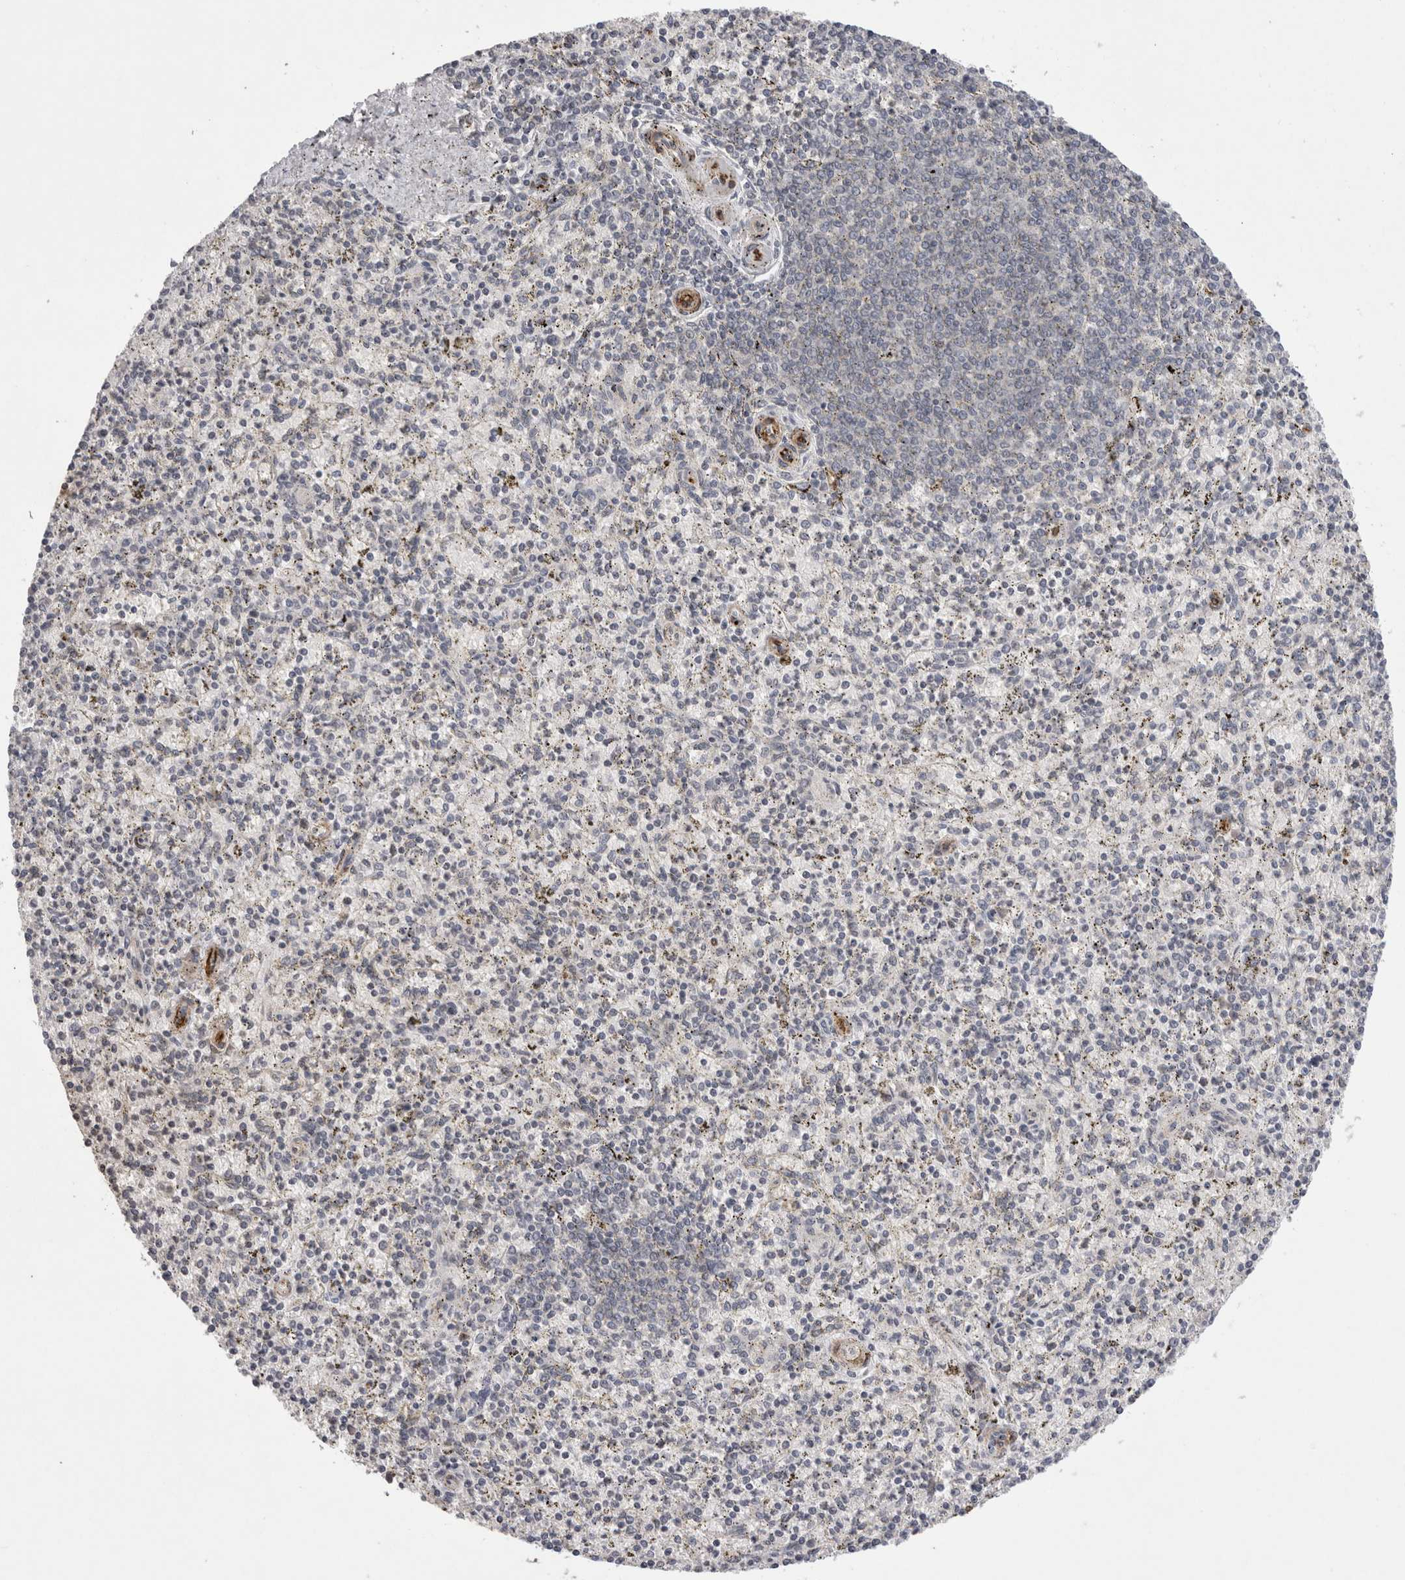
{"staining": {"intensity": "negative", "quantity": "none", "location": "none"}, "tissue": "spleen", "cell_type": "Cells in red pulp", "image_type": "normal", "snomed": [{"axis": "morphology", "description": "Normal tissue, NOS"}, {"axis": "topography", "description": "Spleen"}], "caption": "This histopathology image is of benign spleen stained with IHC to label a protein in brown with the nuclei are counter-stained blue. There is no staining in cells in red pulp.", "gene": "CDH13", "patient": {"sex": "male", "age": 72}}